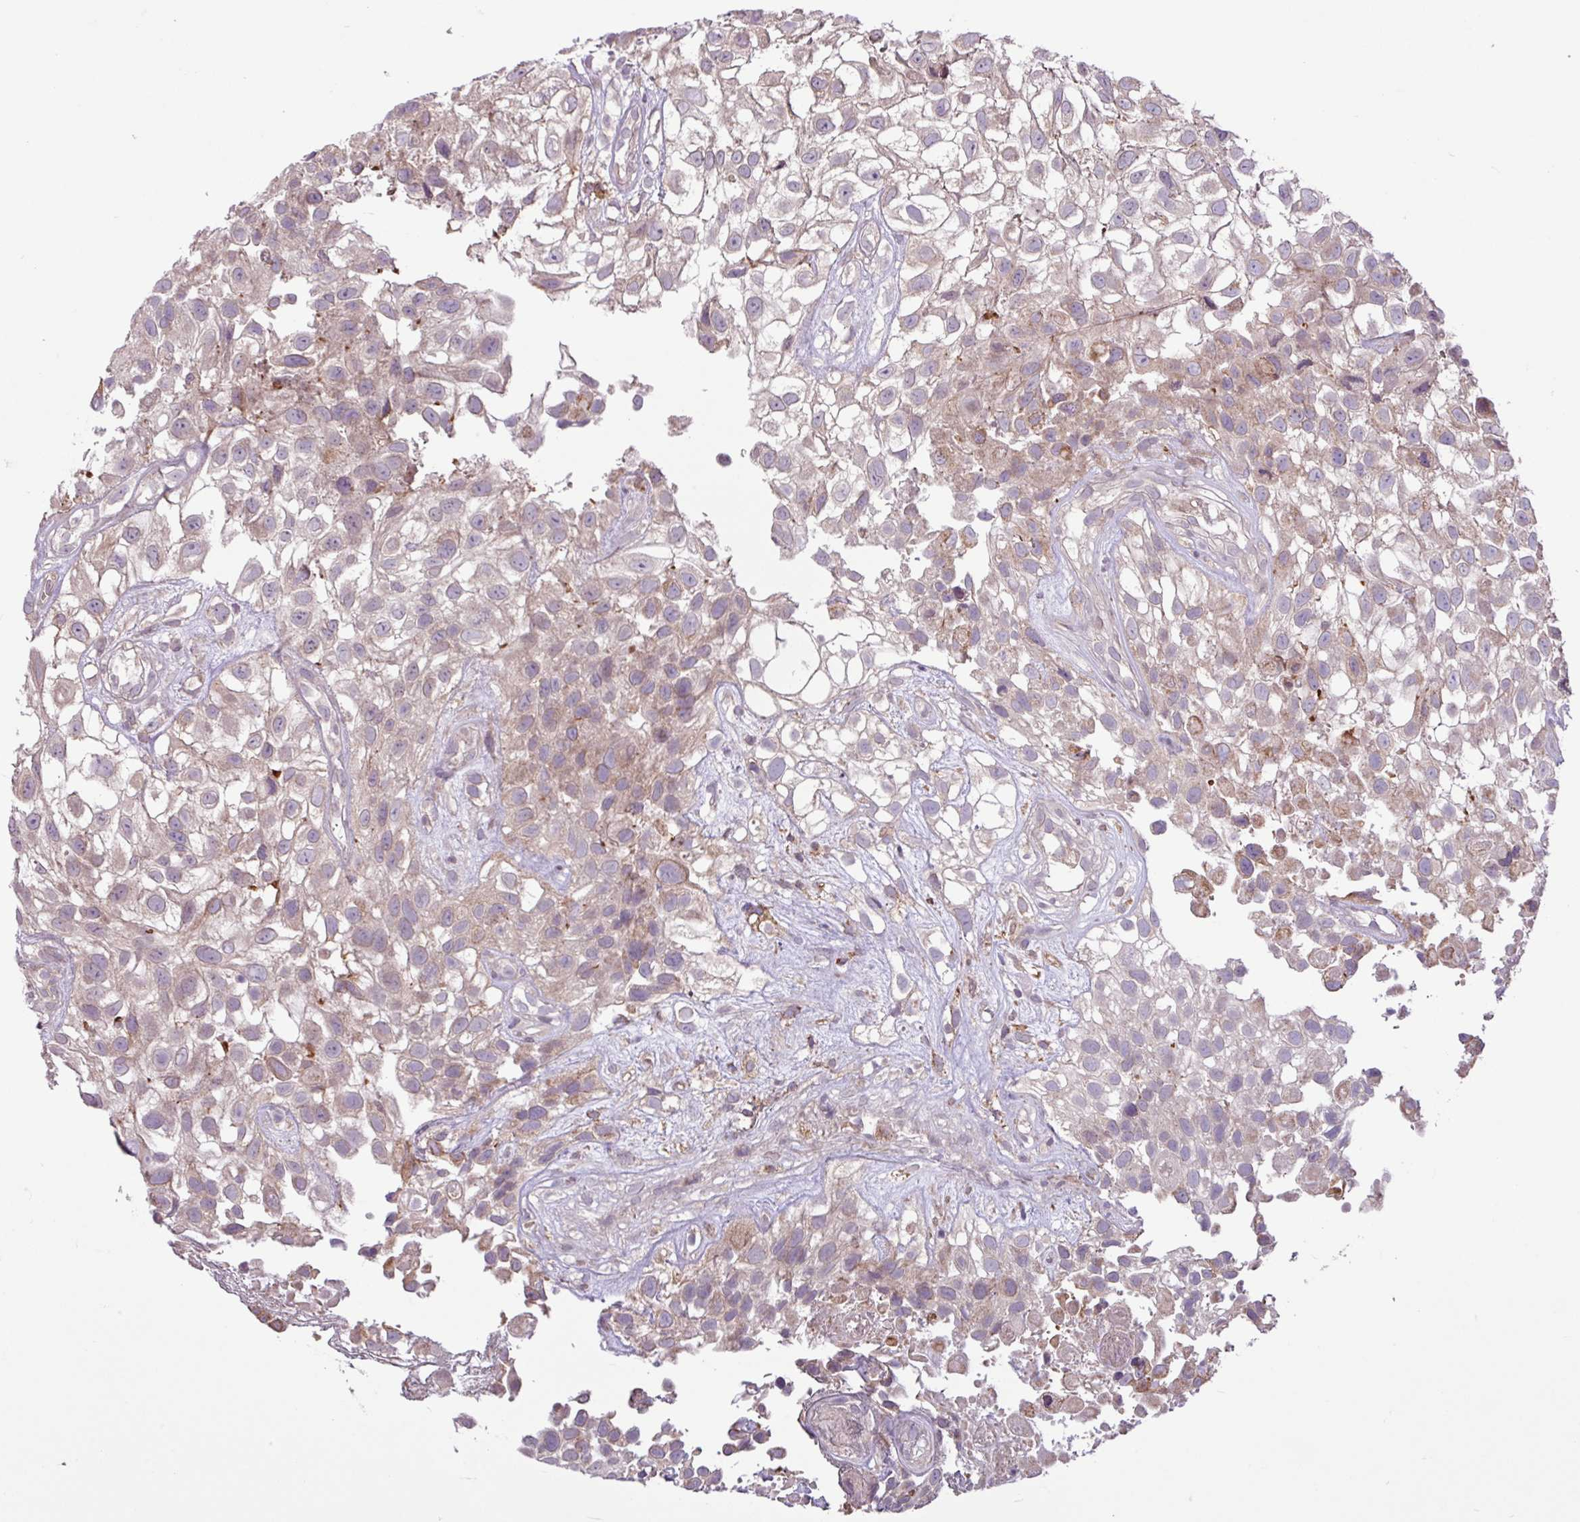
{"staining": {"intensity": "weak", "quantity": "25%-75%", "location": "cytoplasmic/membranous"}, "tissue": "urothelial cancer", "cell_type": "Tumor cells", "image_type": "cancer", "snomed": [{"axis": "morphology", "description": "Urothelial carcinoma, High grade"}, {"axis": "topography", "description": "Urinary bladder"}], "caption": "Human urothelial carcinoma (high-grade) stained for a protein (brown) shows weak cytoplasmic/membranous positive staining in approximately 25%-75% of tumor cells.", "gene": "ARHGEF25", "patient": {"sex": "male", "age": 56}}